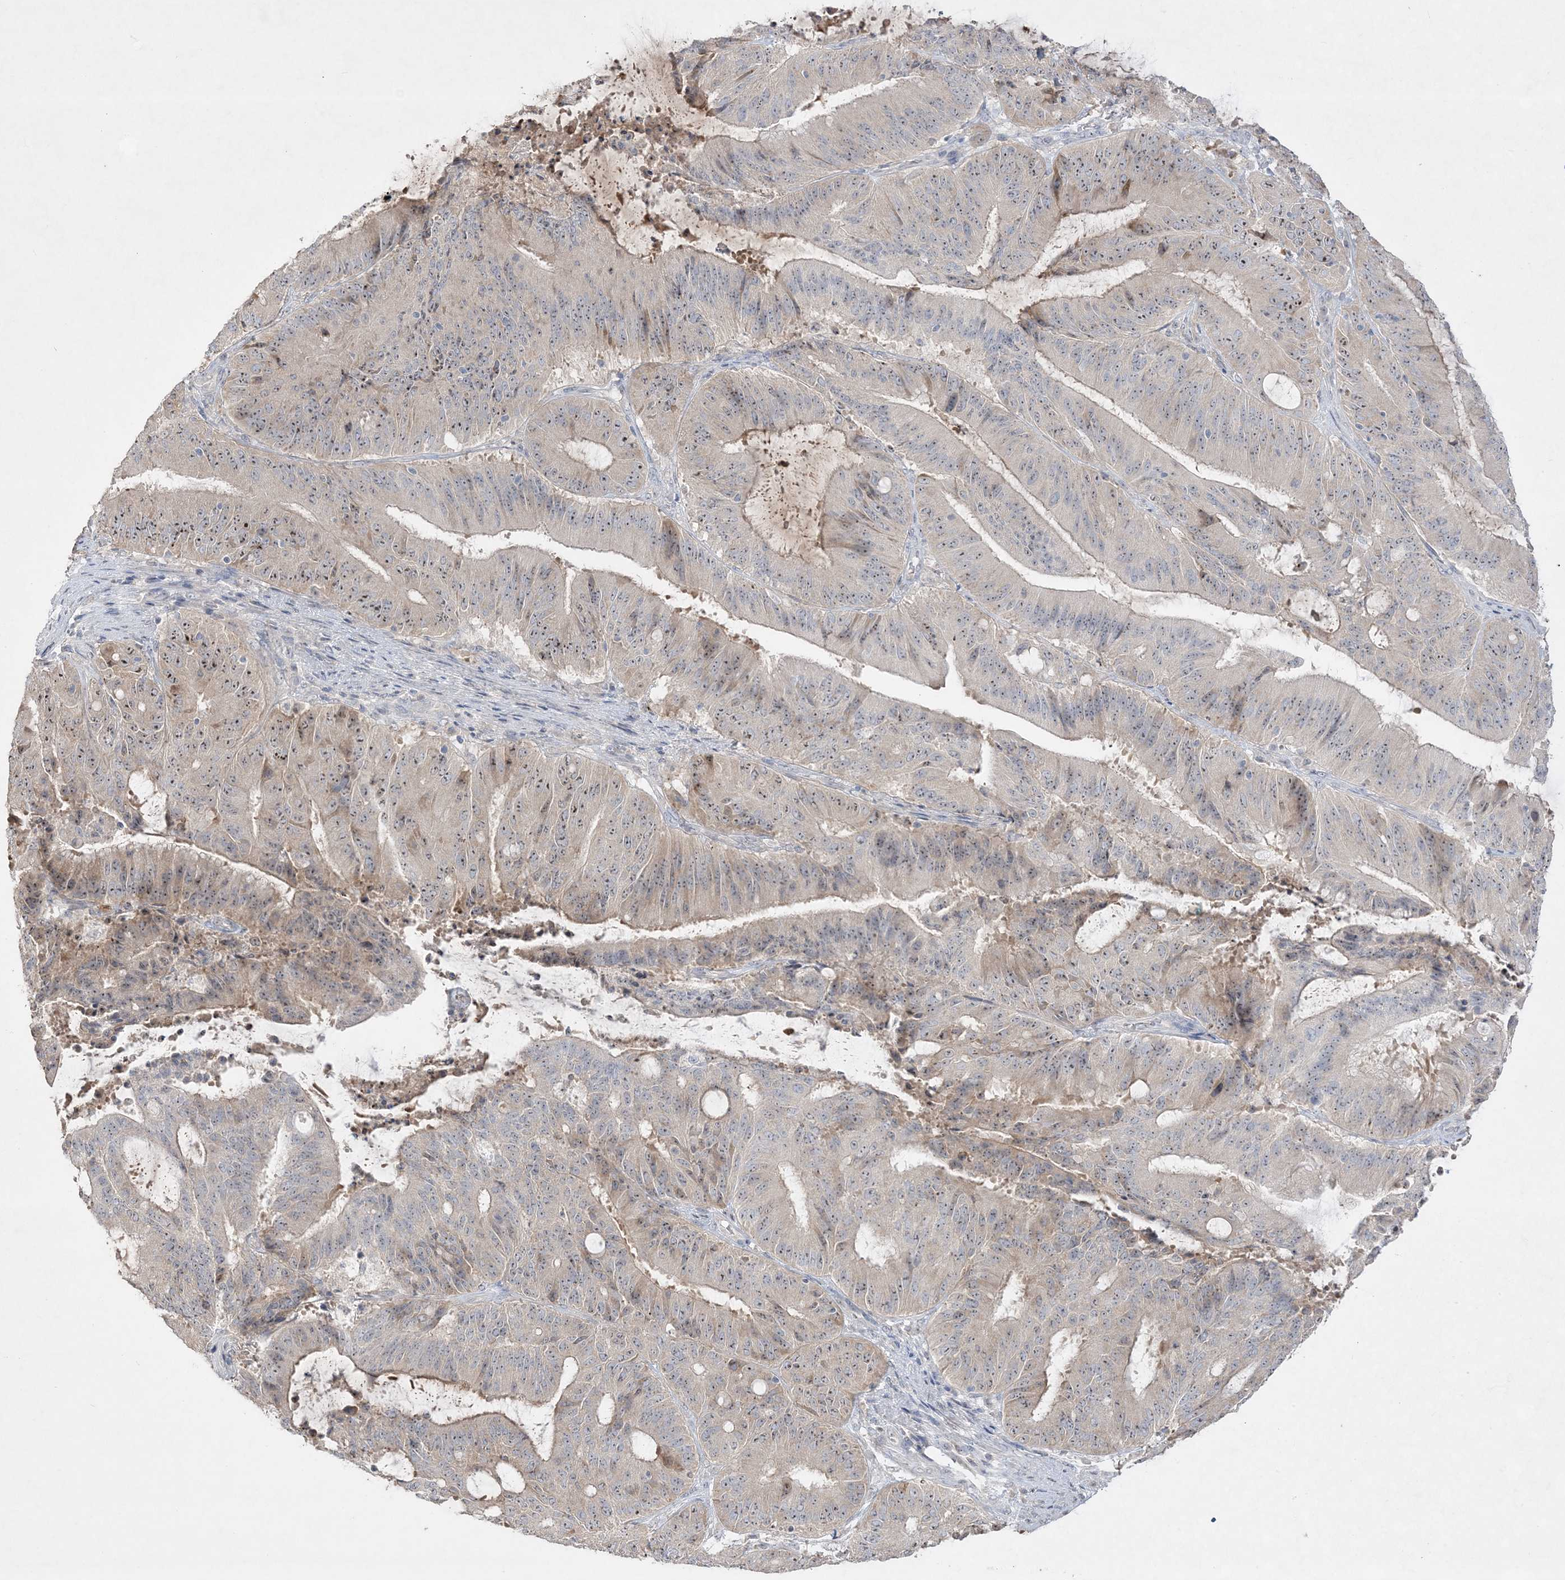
{"staining": {"intensity": "weak", "quantity": "25%-75%", "location": "cytoplasmic/membranous,nuclear"}, "tissue": "liver cancer", "cell_type": "Tumor cells", "image_type": "cancer", "snomed": [{"axis": "morphology", "description": "Normal tissue, NOS"}, {"axis": "morphology", "description": "Cholangiocarcinoma"}, {"axis": "topography", "description": "Liver"}, {"axis": "topography", "description": "Peripheral nerve tissue"}], "caption": "Liver cholangiocarcinoma tissue demonstrates weak cytoplasmic/membranous and nuclear positivity in about 25%-75% of tumor cells, visualized by immunohistochemistry.", "gene": "NOP16", "patient": {"sex": "female", "age": 73}}